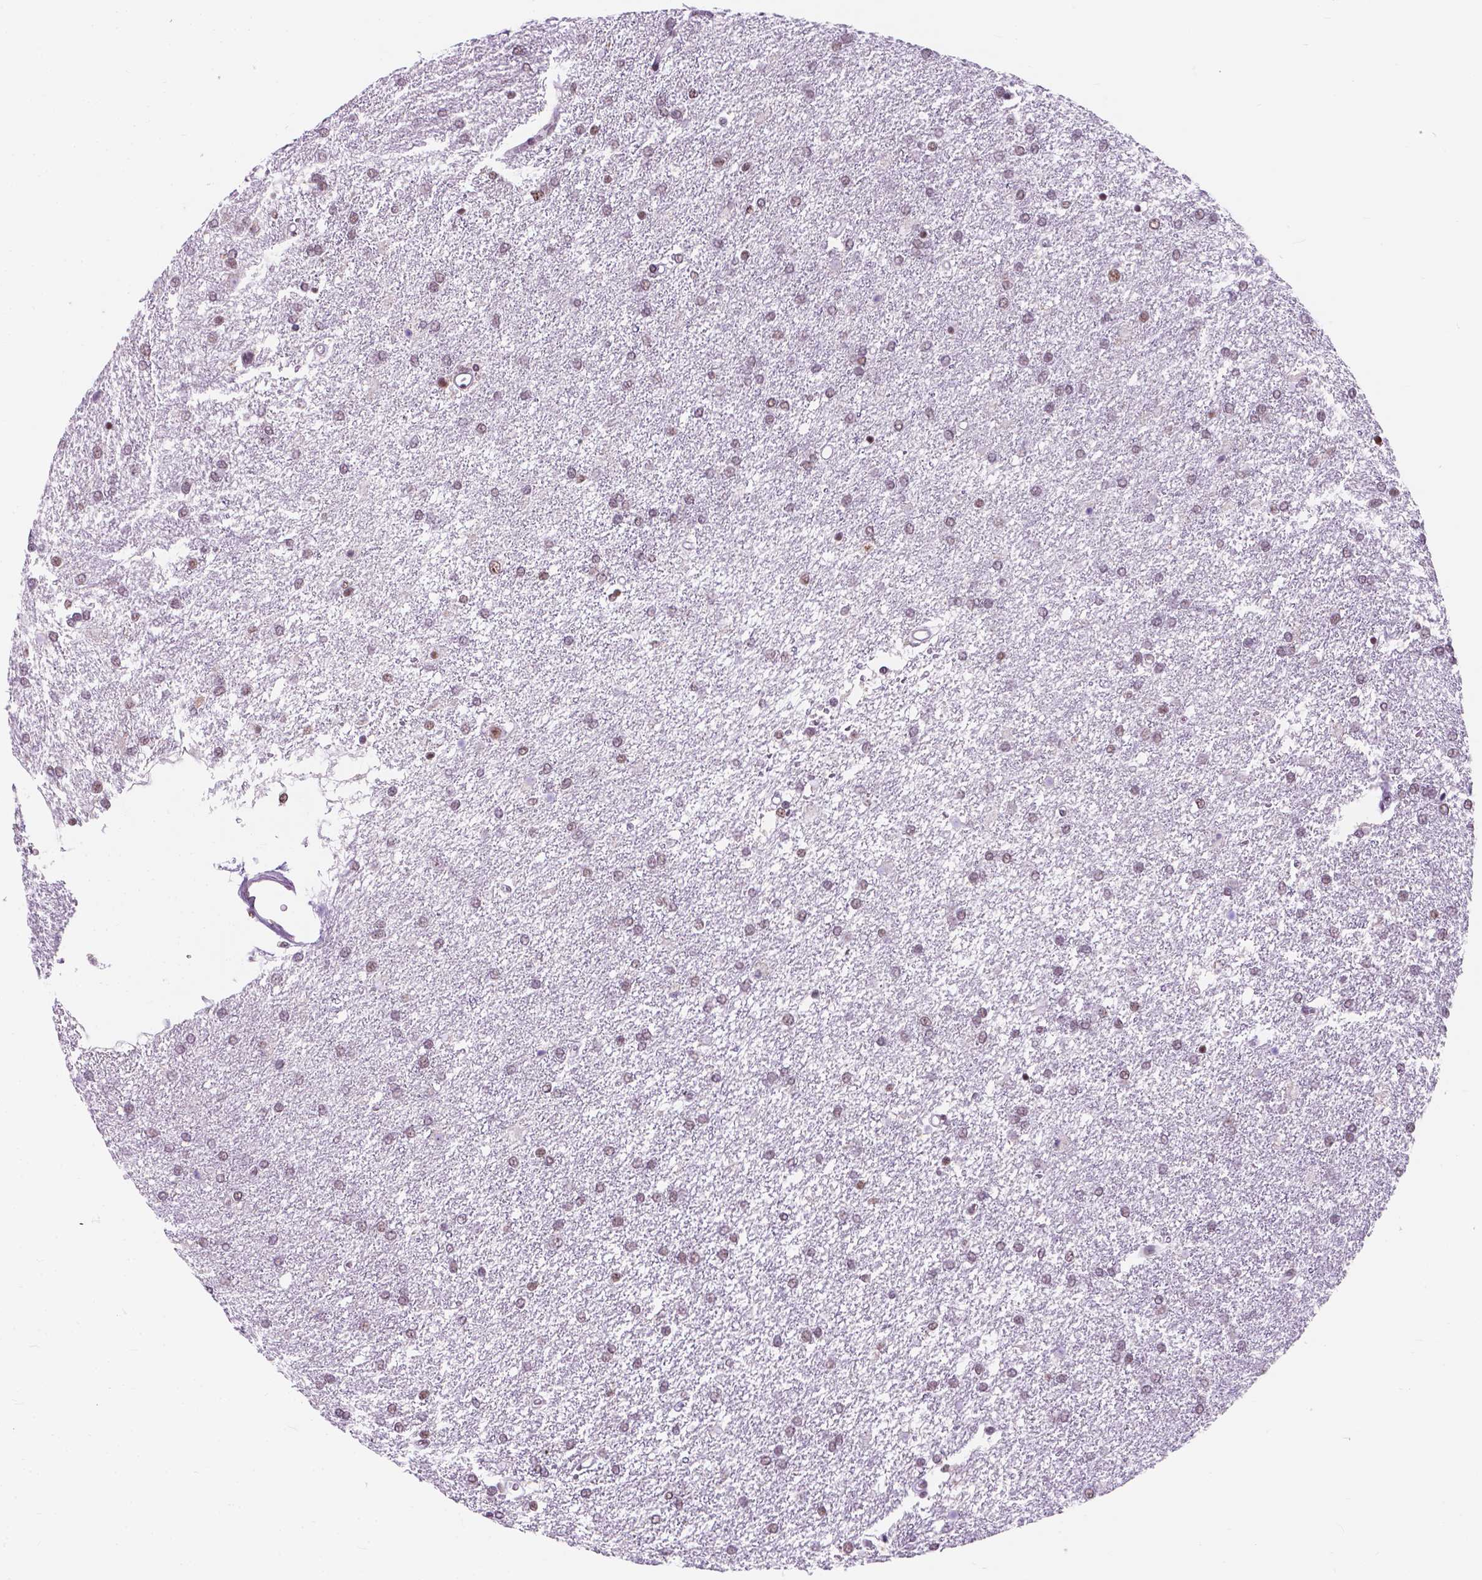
{"staining": {"intensity": "weak", "quantity": ">75%", "location": "nuclear"}, "tissue": "glioma", "cell_type": "Tumor cells", "image_type": "cancer", "snomed": [{"axis": "morphology", "description": "Glioma, malignant, High grade"}, {"axis": "topography", "description": "Brain"}], "caption": "Tumor cells display low levels of weak nuclear expression in about >75% of cells in human glioma. (DAB IHC with brightfield microscopy, high magnification).", "gene": "BCAS2", "patient": {"sex": "female", "age": 61}}